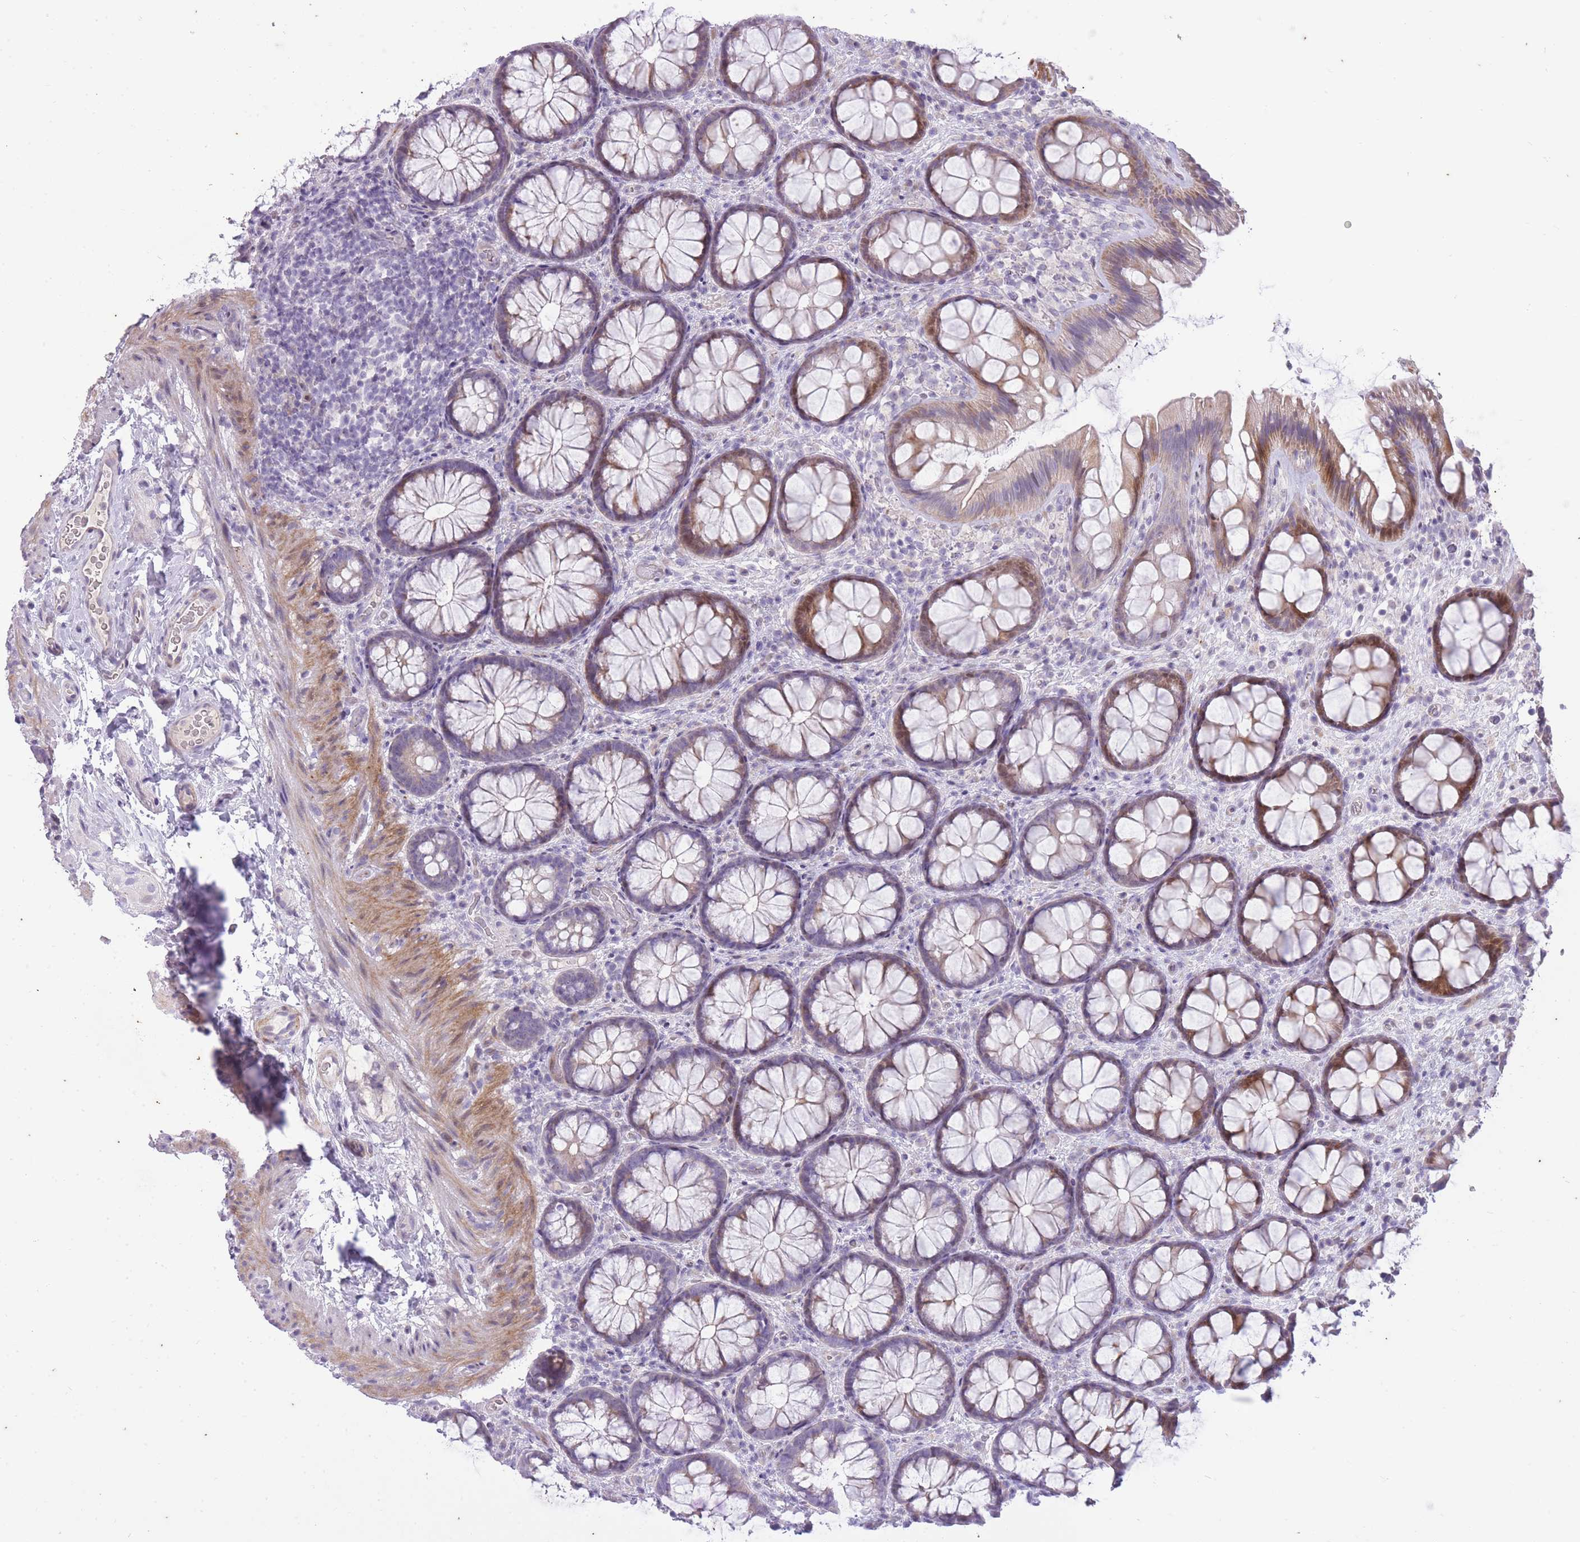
{"staining": {"intensity": "negative", "quantity": "none", "location": "none"}, "tissue": "colon", "cell_type": "Endothelial cells", "image_type": "normal", "snomed": [{"axis": "morphology", "description": "Normal tissue, NOS"}, {"axis": "topography", "description": "Colon"}], "caption": "Normal colon was stained to show a protein in brown. There is no significant staining in endothelial cells.", "gene": "CNTNAP3B", "patient": {"sex": "male", "age": 46}}